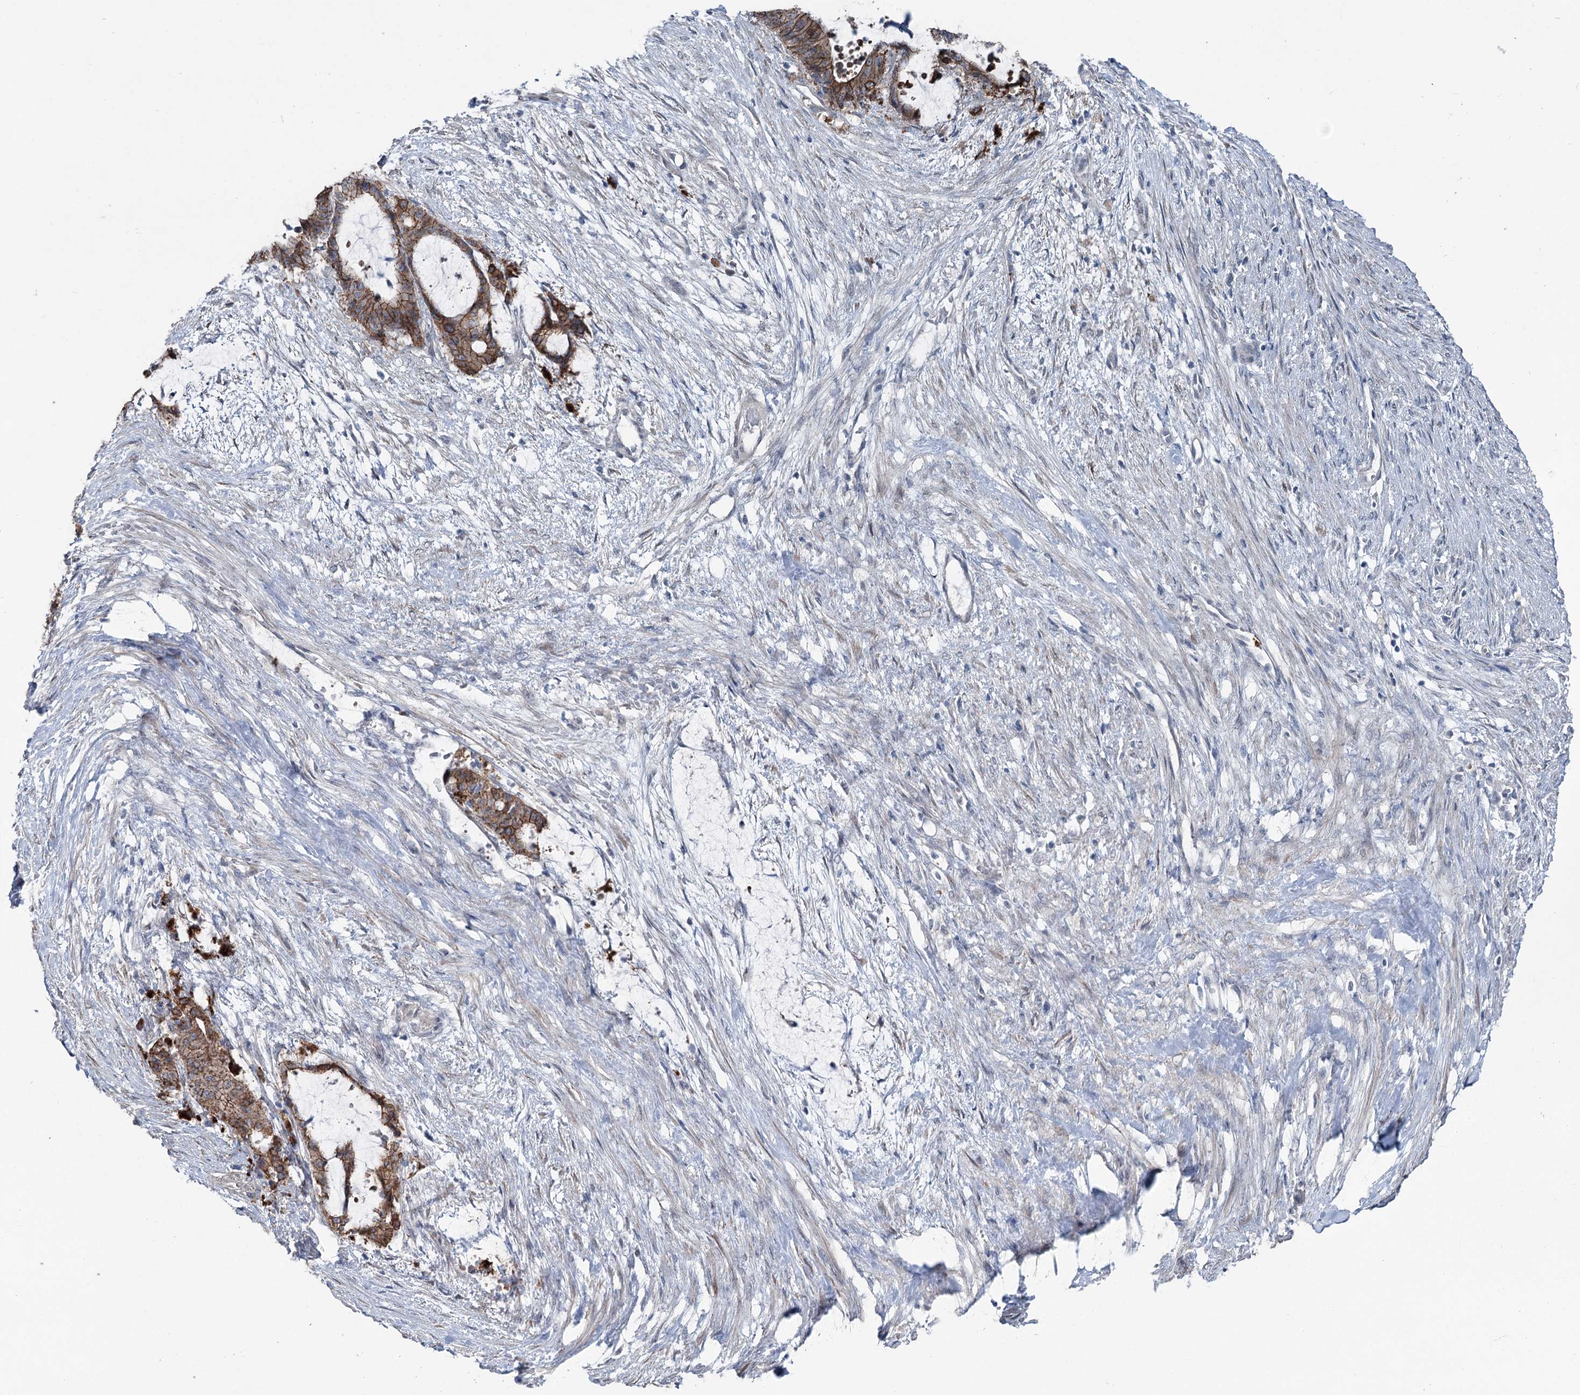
{"staining": {"intensity": "moderate", "quantity": ">75%", "location": "cytoplasmic/membranous"}, "tissue": "liver cancer", "cell_type": "Tumor cells", "image_type": "cancer", "snomed": [{"axis": "morphology", "description": "Normal tissue, NOS"}, {"axis": "morphology", "description": "Cholangiocarcinoma"}, {"axis": "topography", "description": "Liver"}, {"axis": "topography", "description": "Peripheral nerve tissue"}], "caption": "Immunohistochemistry (IHC) histopathology image of human liver cancer (cholangiocarcinoma) stained for a protein (brown), which exhibits medium levels of moderate cytoplasmic/membranous positivity in approximately >75% of tumor cells.", "gene": "FAM120B", "patient": {"sex": "female", "age": 73}}